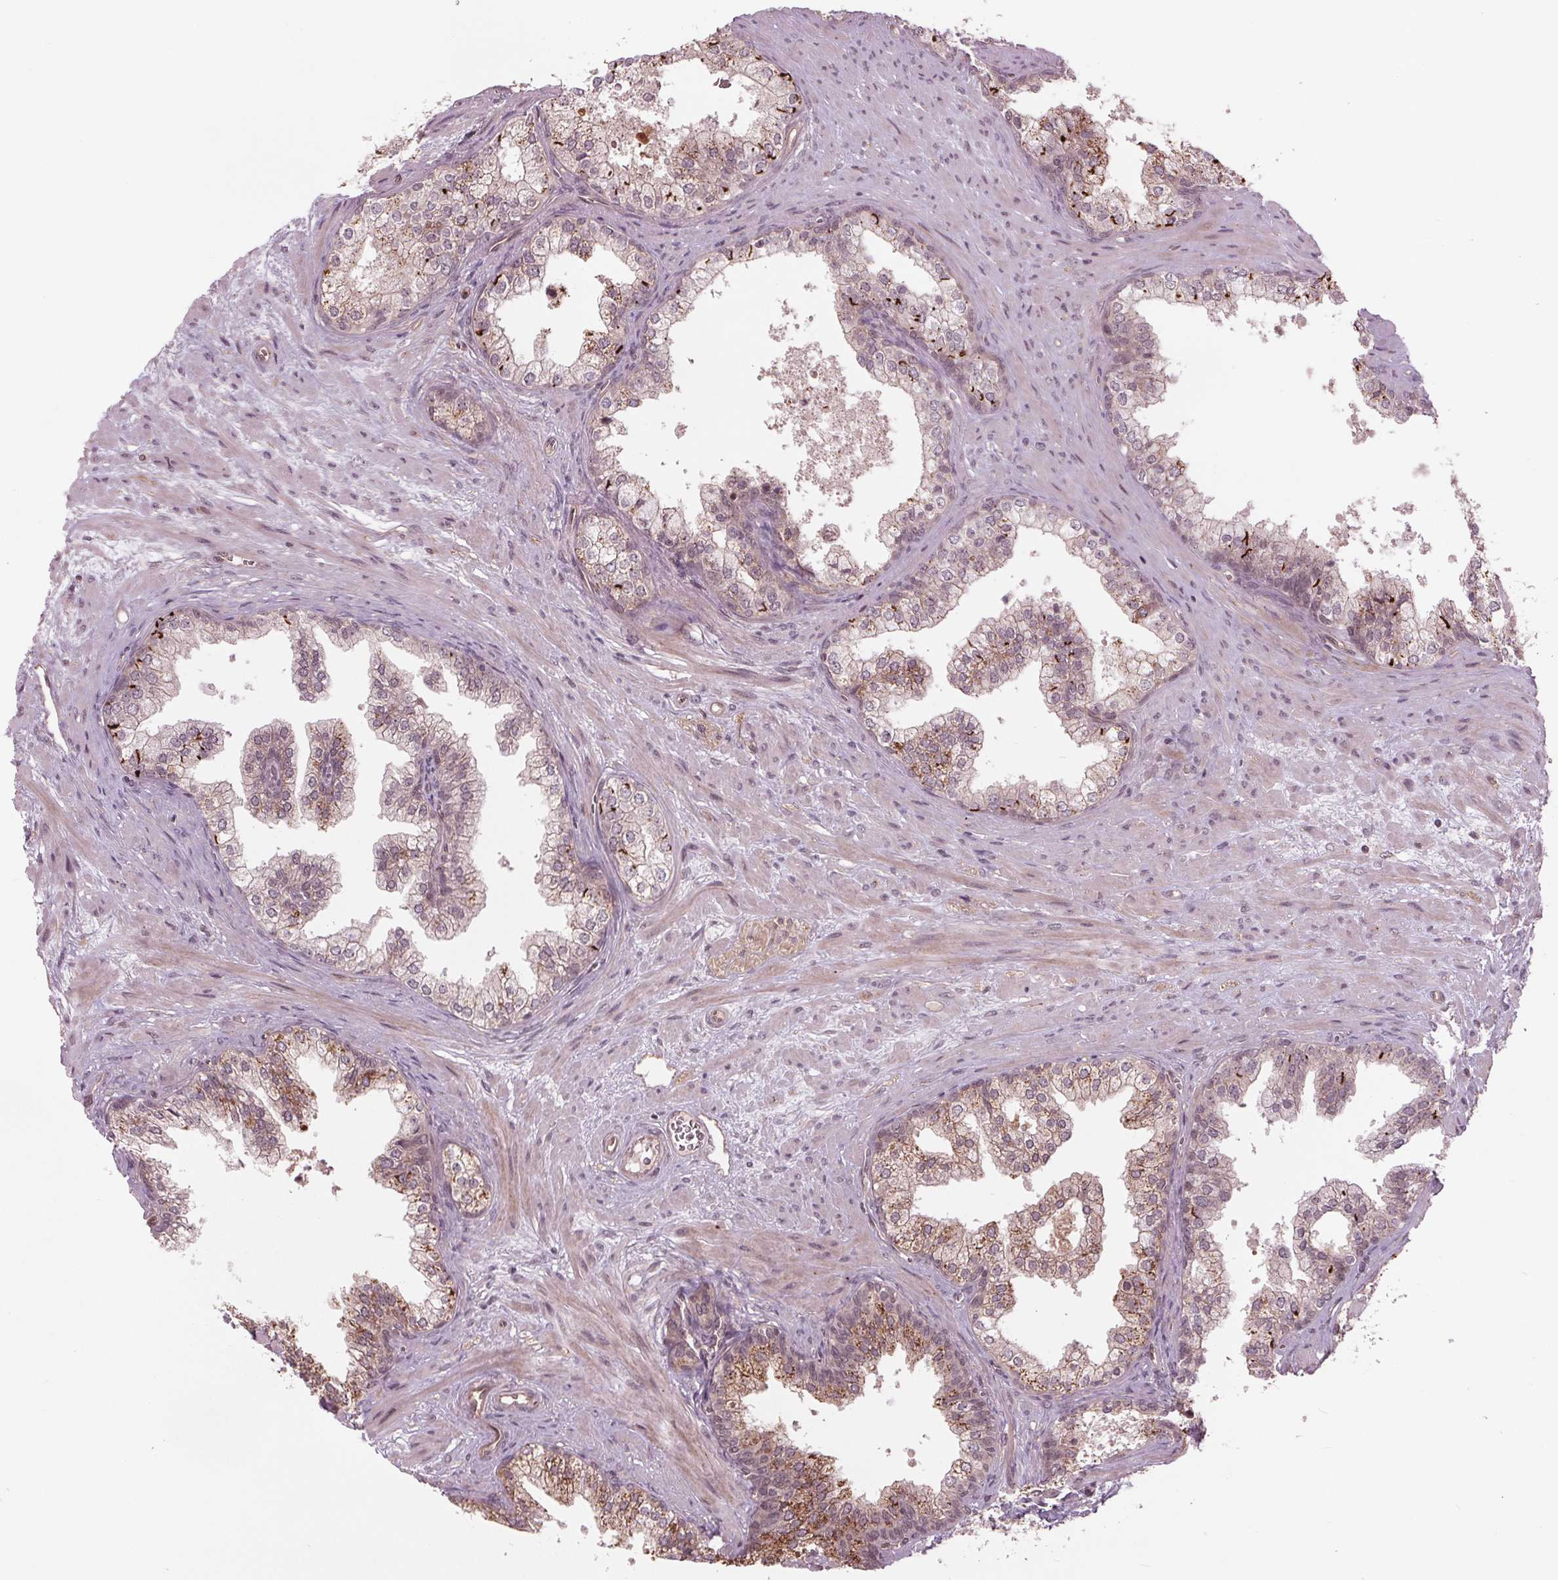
{"staining": {"intensity": "strong", "quantity": "<25%", "location": "cytoplasmic/membranous"}, "tissue": "prostate", "cell_type": "Glandular cells", "image_type": "normal", "snomed": [{"axis": "morphology", "description": "Normal tissue, NOS"}, {"axis": "topography", "description": "Prostate"}], "caption": "Protein staining demonstrates strong cytoplasmic/membranous expression in approximately <25% of glandular cells in unremarkable prostate.", "gene": "BTBD1", "patient": {"sex": "male", "age": 79}}